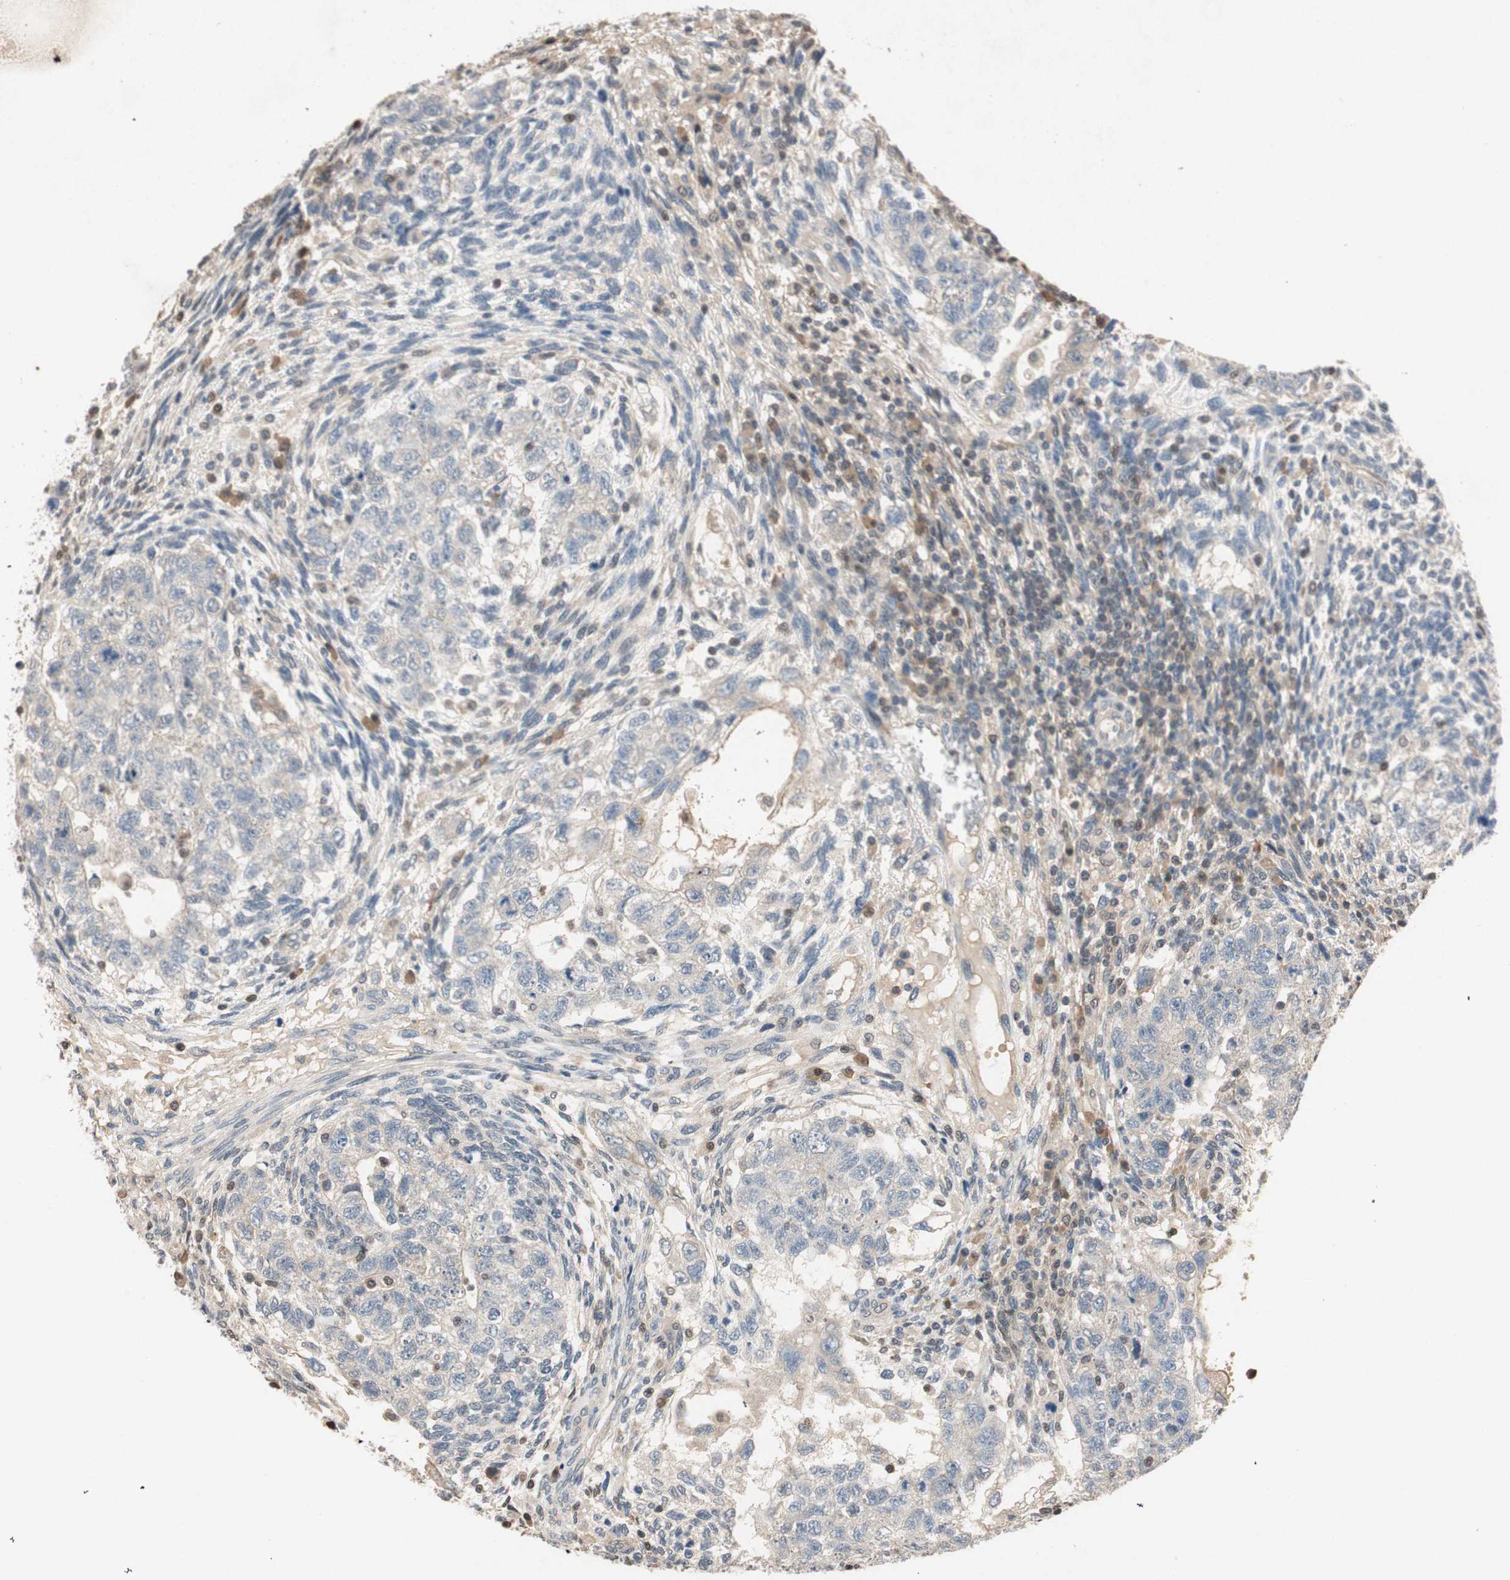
{"staining": {"intensity": "weak", "quantity": "<25%", "location": "cytoplasmic/membranous"}, "tissue": "testis cancer", "cell_type": "Tumor cells", "image_type": "cancer", "snomed": [{"axis": "morphology", "description": "Normal tissue, NOS"}, {"axis": "morphology", "description": "Carcinoma, Embryonal, NOS"}, {"axis": "topography", "description": "Testis"}], "caption": "Protein analysis of testis embryonal carcinoma reveals no significant positivity in tumor cells.", "gene": "SERPINB5", "patient": {"sex": "male", "age": 36}}